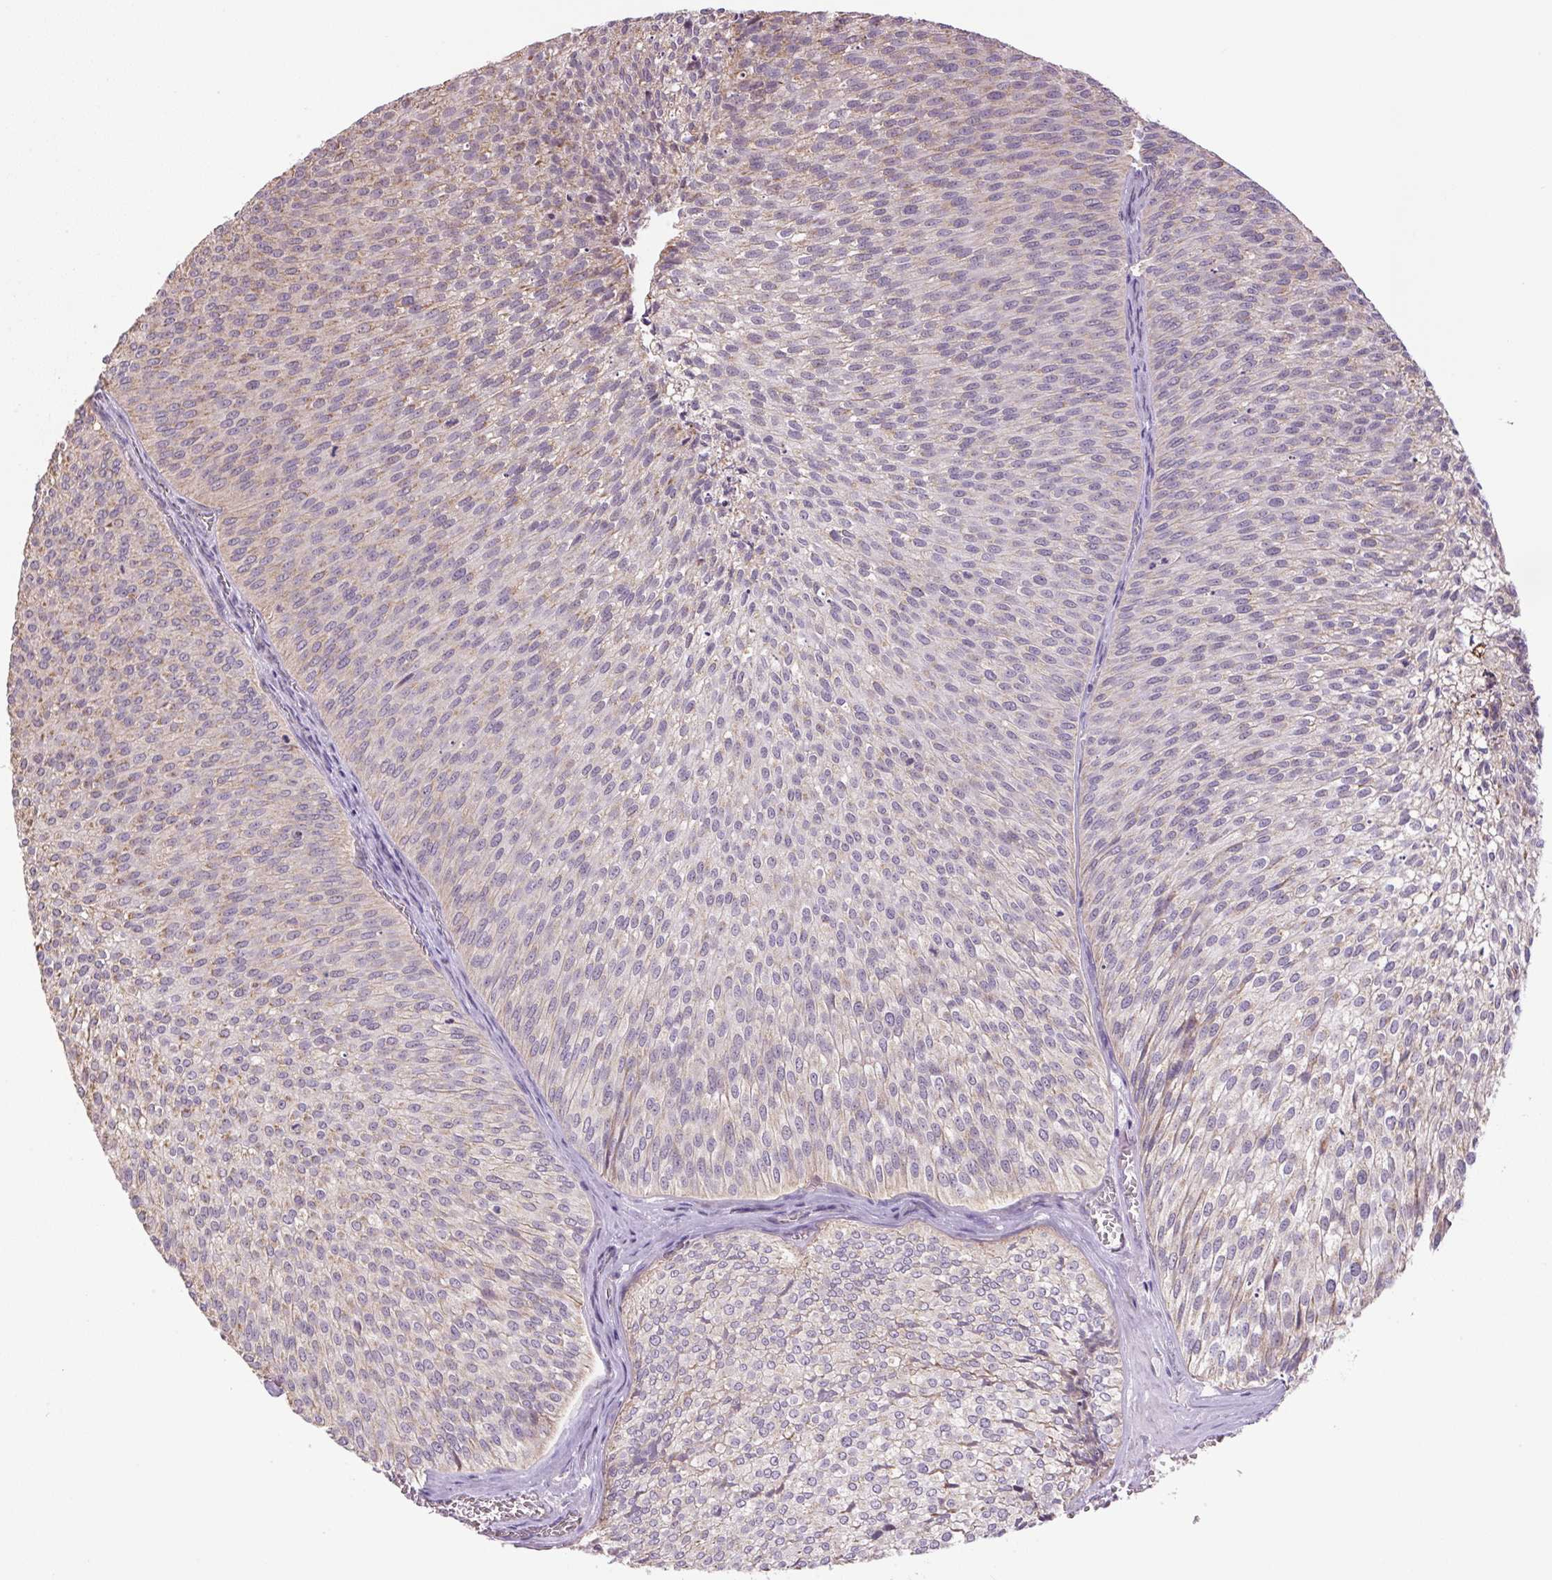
{"staining": {"intensity": "weak", "quantity": "25%-75%", "location": "cytoplasmic/membranous"}, "tissue": "urothelial cancer", "cell_type": "Tumor cells", "image_type": "cancer", "snomed": [{"axis": "morphology", "description": "Urothelial carcinoma, Low grade"}, {"axis": "topography", "description": "Urinary bladder"}], "caption": "Immunohistochemistry (IHC) micrograph of urothelial carcinoma (low-grade) stained for a protein (brown), which demonstrates low levels of weak cytoplasmic/membranous staining in about 25%-75% of tumor cells.", "gene": "SGF29", "patient": {"sex": "male", "age": 91}}